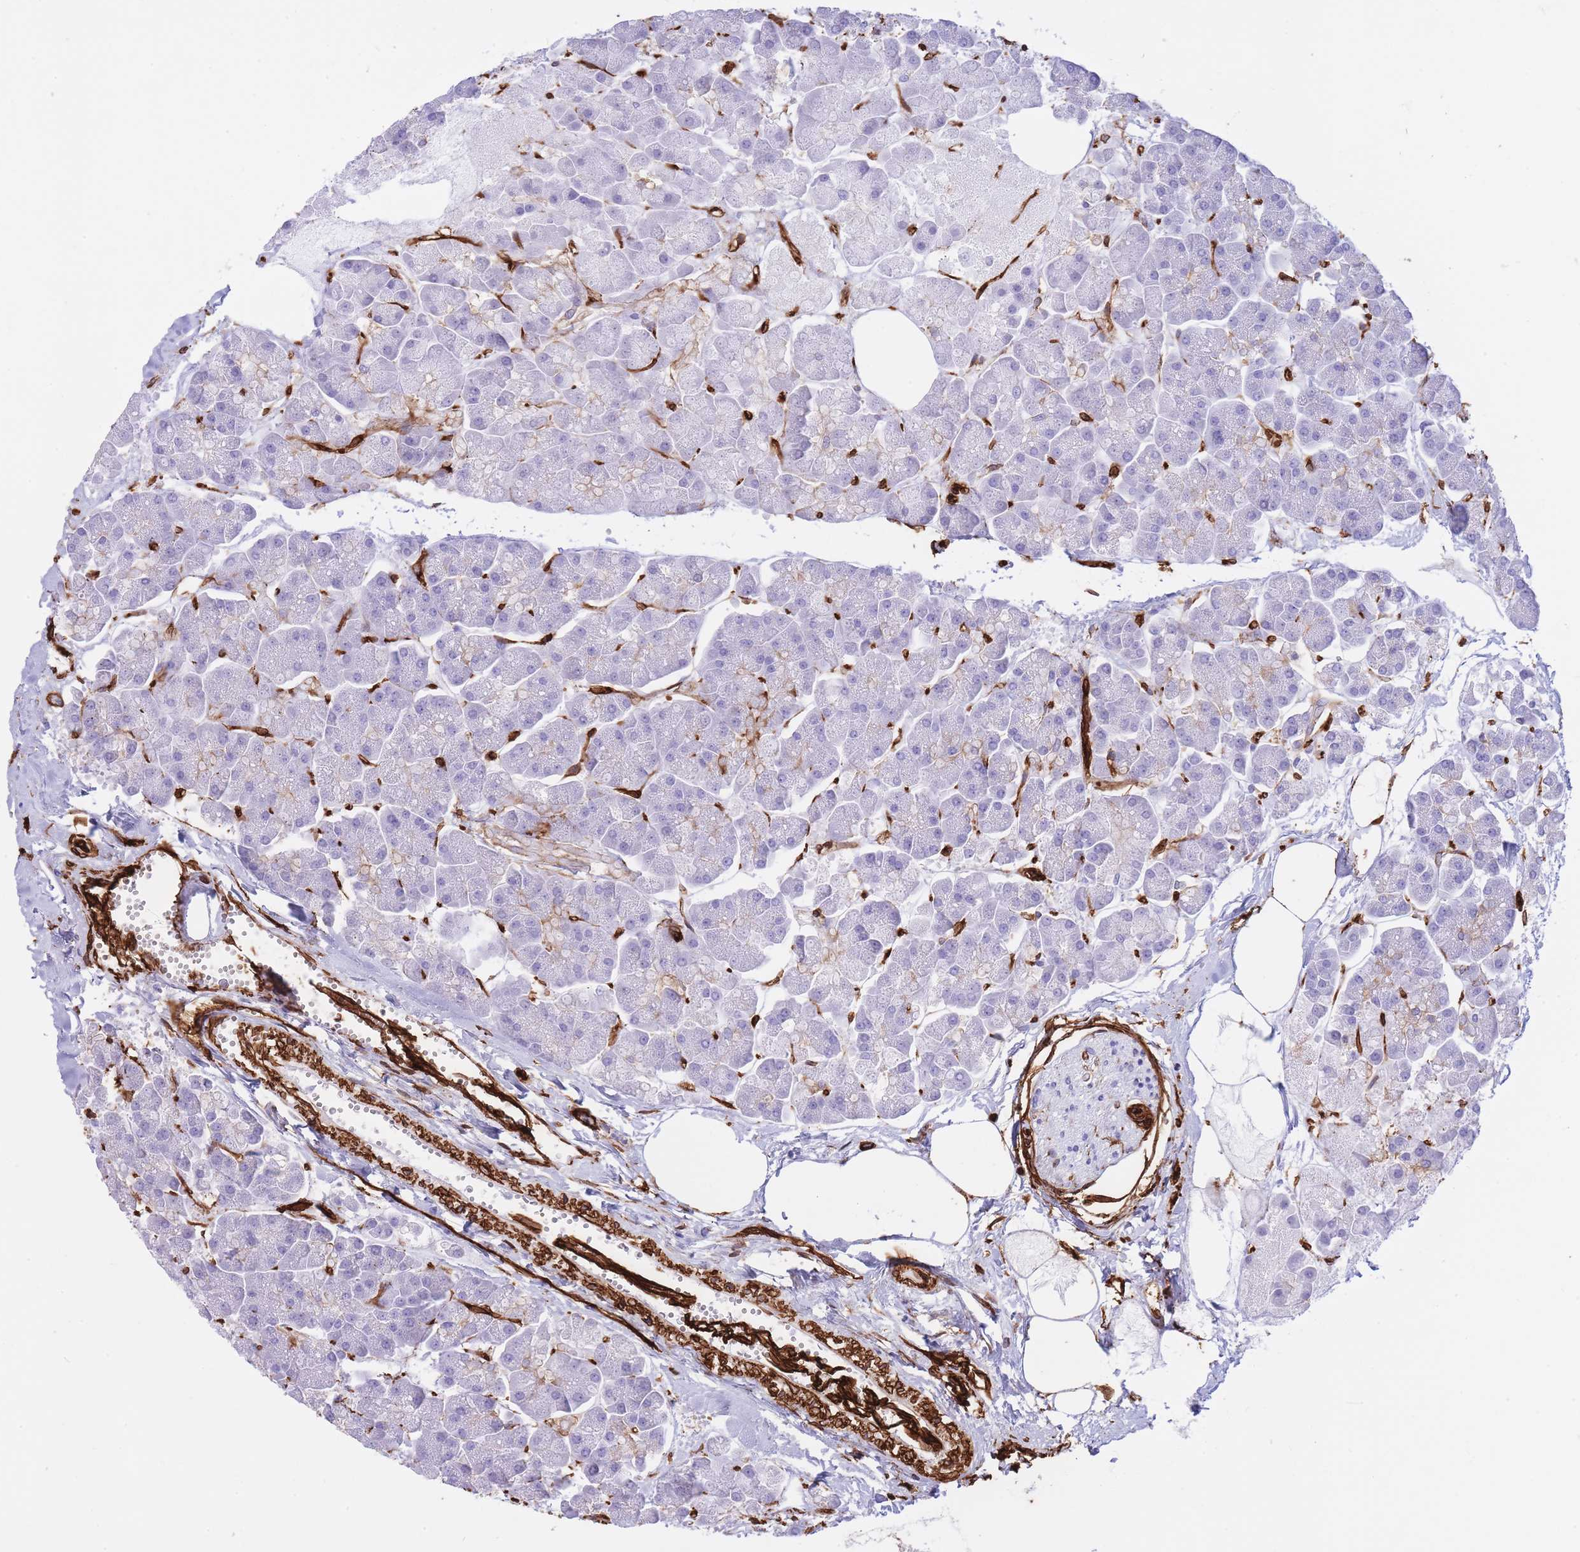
{"staining": {"intensity": "negative", "quantity": "none", "location": "none"}, "tissue": "pancreas", "cell_type": "Exocrine glandular cells", "image_type": "normal", "snomed": [{"axis": "morphology", "description": "Normal tissue, NOS"}, {"axis": "topography", "description": "Pancreas"}, {"axis": "topography", "description": "Peripheral nerve tissue"}], "caption": "This micrograph is of benign pancreas stained with immunohistochemistry to label a protein in brown with the nuclei are counter-stained blue. There is no positivity in exocrine glandular cells. Nuclei are stained in blue.", "gene": "CAVIN1", "patient": {"sex": "male", "age": 54}}